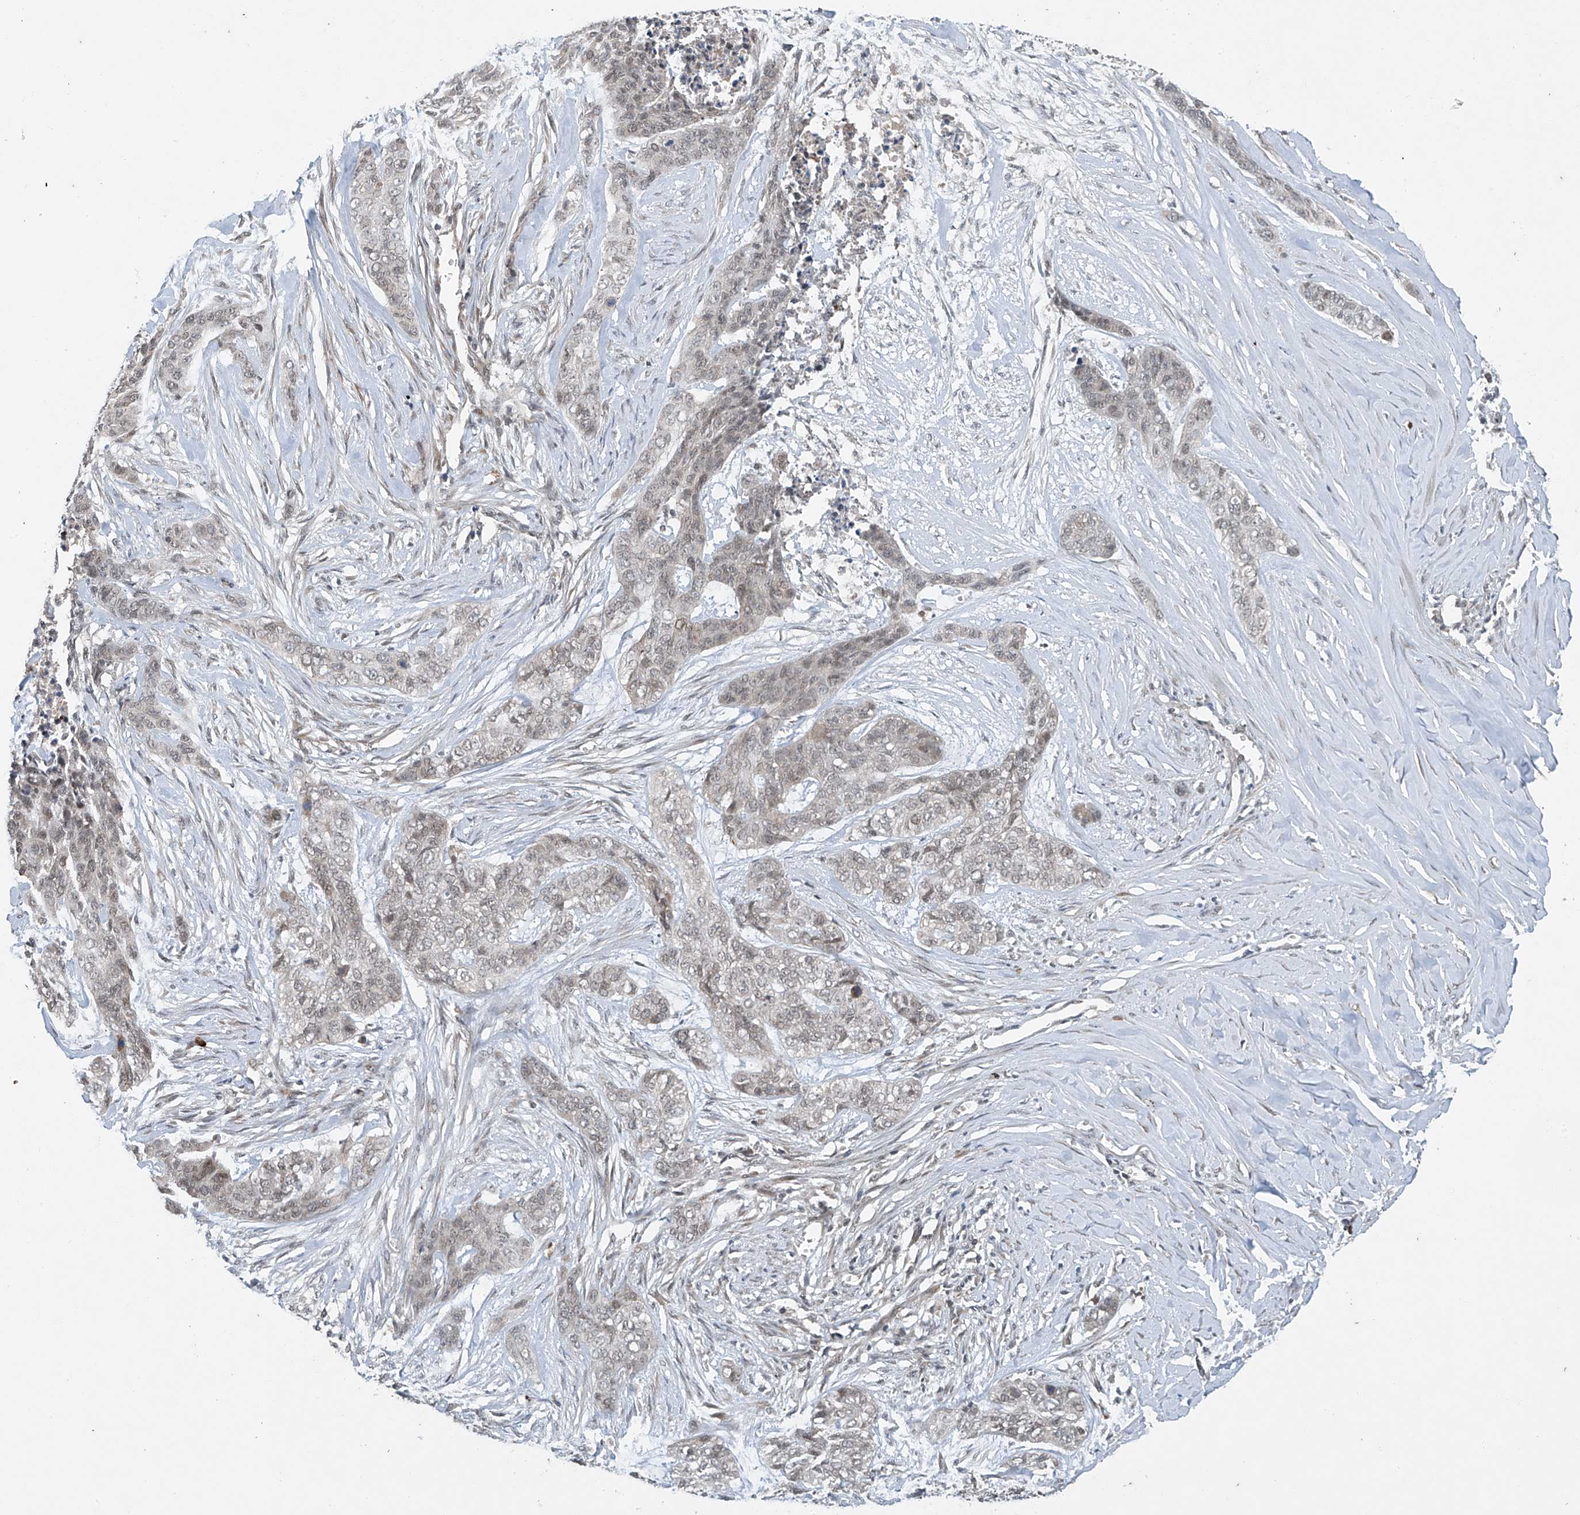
{"staining": {"intensity": "weak", "quantity": "25%-75%", "location": "nuclear"}, "tissue": "skin cancer", "cell_type": "Tumor cells", "image_type": "cancer", "snomed": [{"axis": "morphology", "description": "Basal cell carcinoma"}, {"axis": "topography", "description": "Skin"}], "caption": "Skin cancer stained with a brown dye reveals weak nuclear positive positivity in approximately 25%-75% of tumor cells.", "gene": "TAF8", "patient": {"sex": "female", "age": 64}}